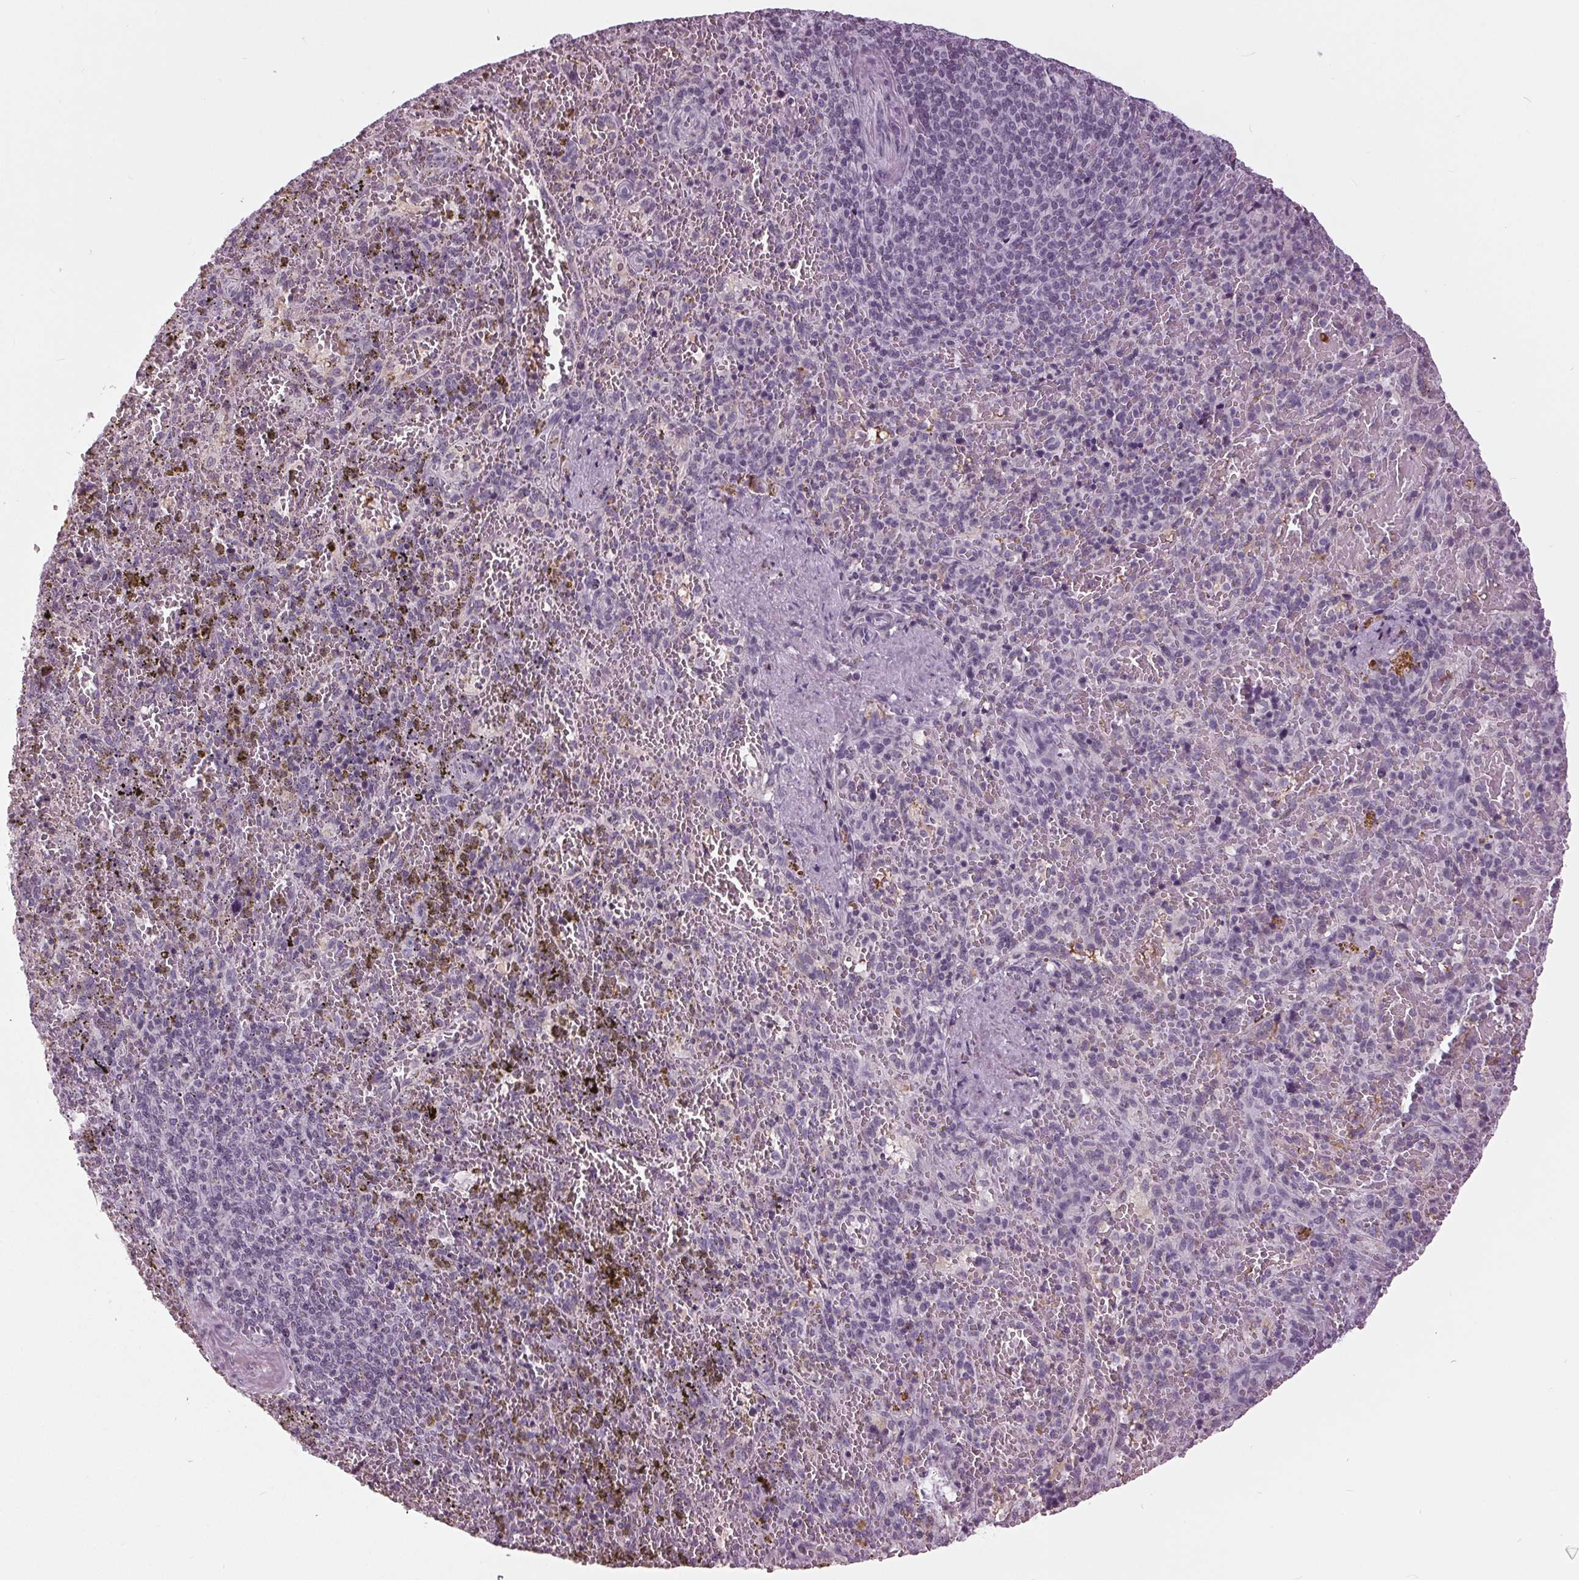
{"staining": {"intensity": "negative", "quantity": "none", "location": "none"}, "tissue": "spleen", "cell_type": "Cells in red pulp", "image_type": "normal", "snomed": [{"axis": "morphology", "description": "Normal tissue, NOS"}, {"axis": "topography", "description": "Spleen"}], "caption": "This is a image of IHC staining of unremarkable spleen, which shows no staining in cells in red pulp. (Brightfield microscopy of DAB (3,3'-diaminobenzidine) IHC at high magnification).", "gene": "SLC9A4", "patient": {"sex": "female", "age": 50}}